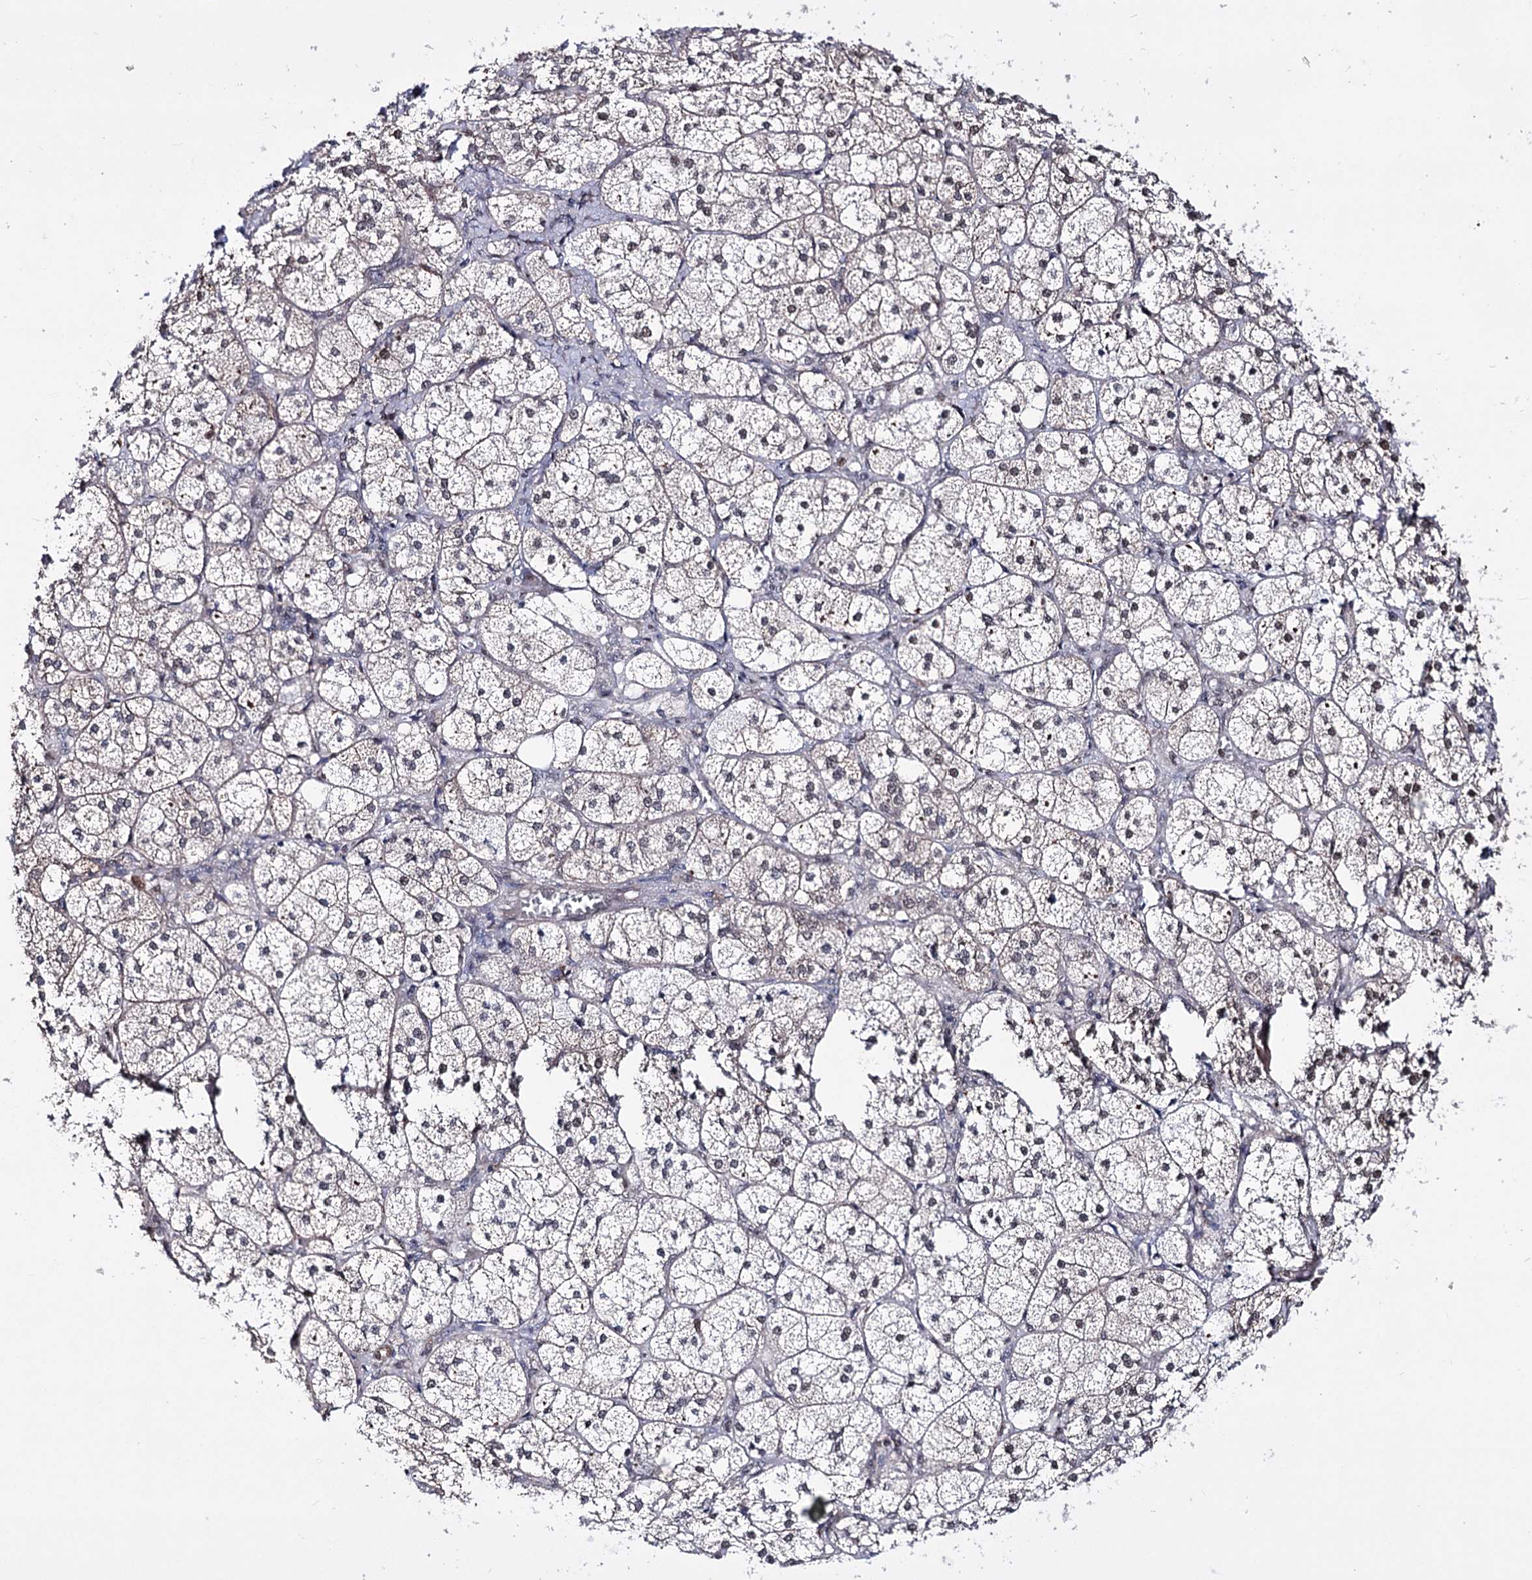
{"staining": {"intensity": "moderate", "quantity": "25%-75%", "location": "cytoplasmic/membranous,nuclear"}, "tissue": "adrenal gland", "cell_type": "Glandular cells", "image_type": "normal", "snomed": [{"axis": "morphology", "description": "Normal tissue, NOS"}, {"axis": "topography", "description": "Adrenal gland"}], "caption": "Approximately 25%-75% of glandular cells in benign adrenal gland reveal moderate cytoplasmic/membranous,nuclear protein positivity as visualized by brown immunohistochemical staining.", "gene": "CHMP7", "patient": {"sex": "female", "age": 61}}